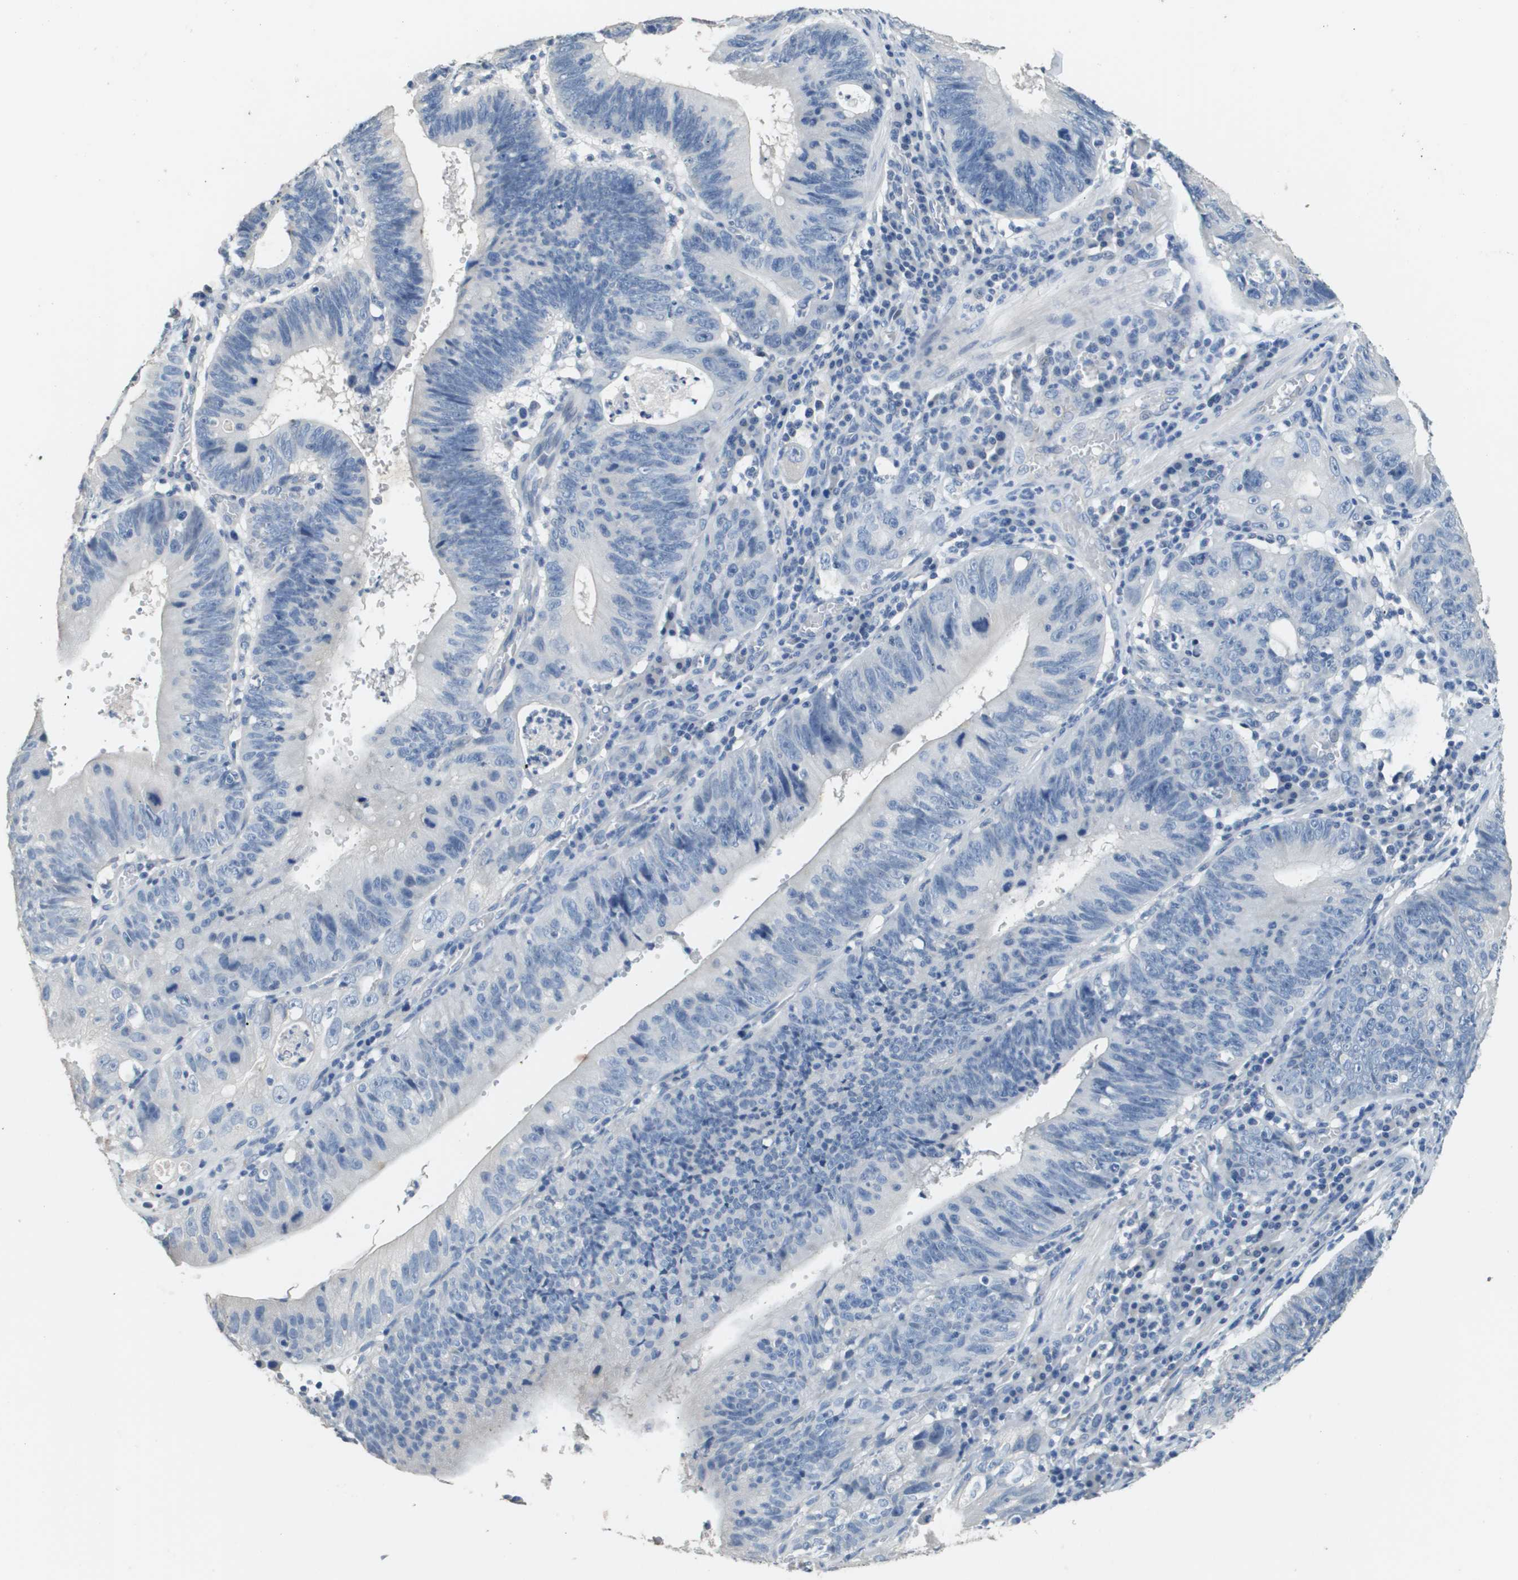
{"staining": {"intensity": "negative", "quantity": "none", "location": "none"}, "tissue": "stomach cancer", "cell_type": "Tumor cells", "image_type": "cancer", "snomed": [{"axis": "morphology", "description": "Adenocarcinoma, NOS"}, {"axis": "topography", "description": "Stomach"}], "caption": "Tumor cells show no significant staining in stomach adenocarcinoma.", "gene": "MT3", "patient": {"sex": "male", "age": 59}}